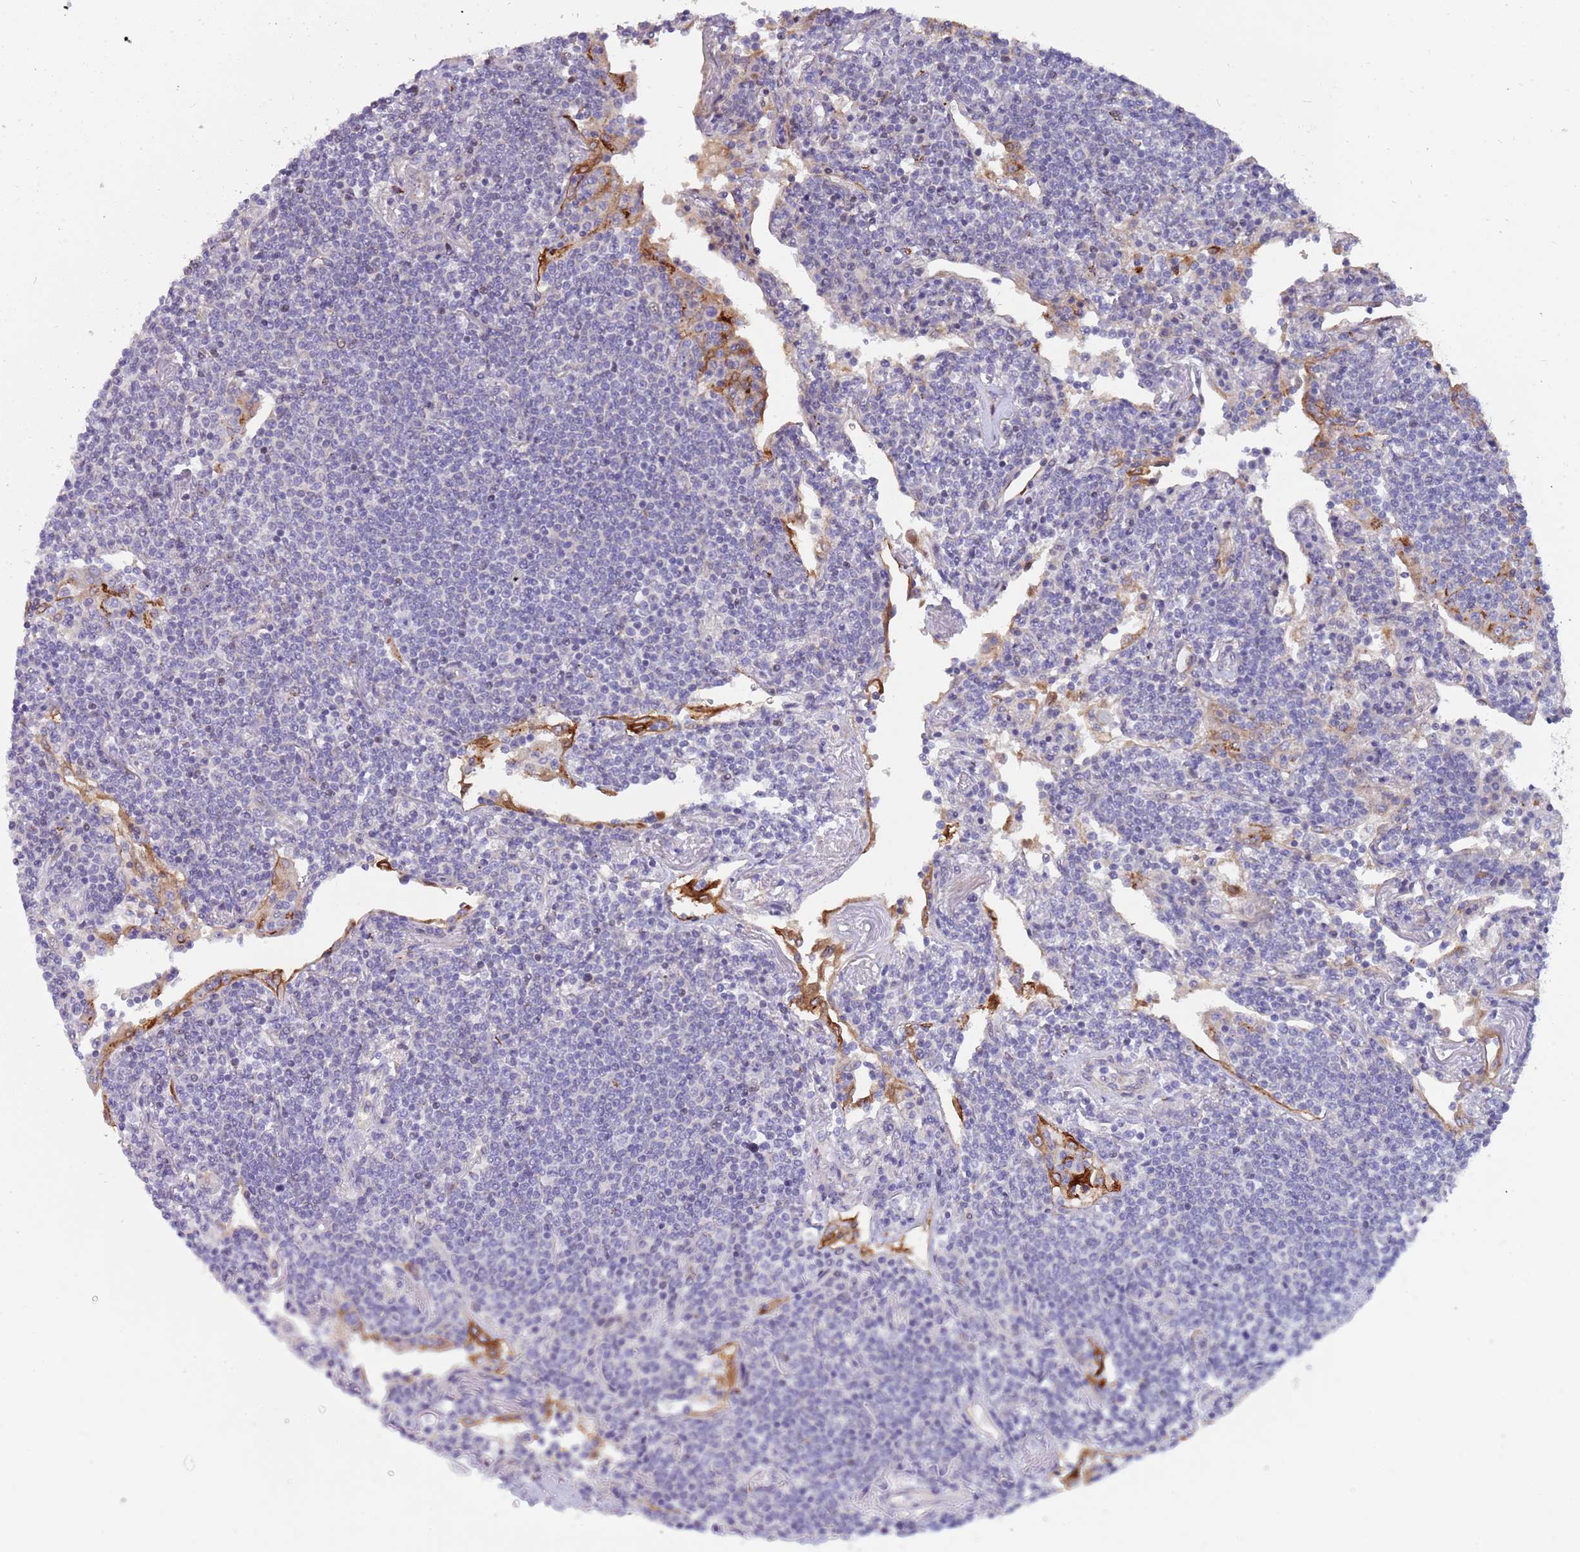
{"staining": {"intensity": "negative", "quantity": "none", "location": "none"}, "tissue": "lymphoma", "cell_type": "Tumor cells", "image_type": "cancer", "snomed": [{"axis": "morphology", "description": "Malignant lymphoma, non-Hodgkin's type, Low grade"}, {"axis": "topography", "description": "Lung"}], "caption": "An image of lymphoma stained for a protein exhibits no brown staining in tumor cells.", "gene": "ITGB6", "patient": {"sex": "female", "age": 71}}